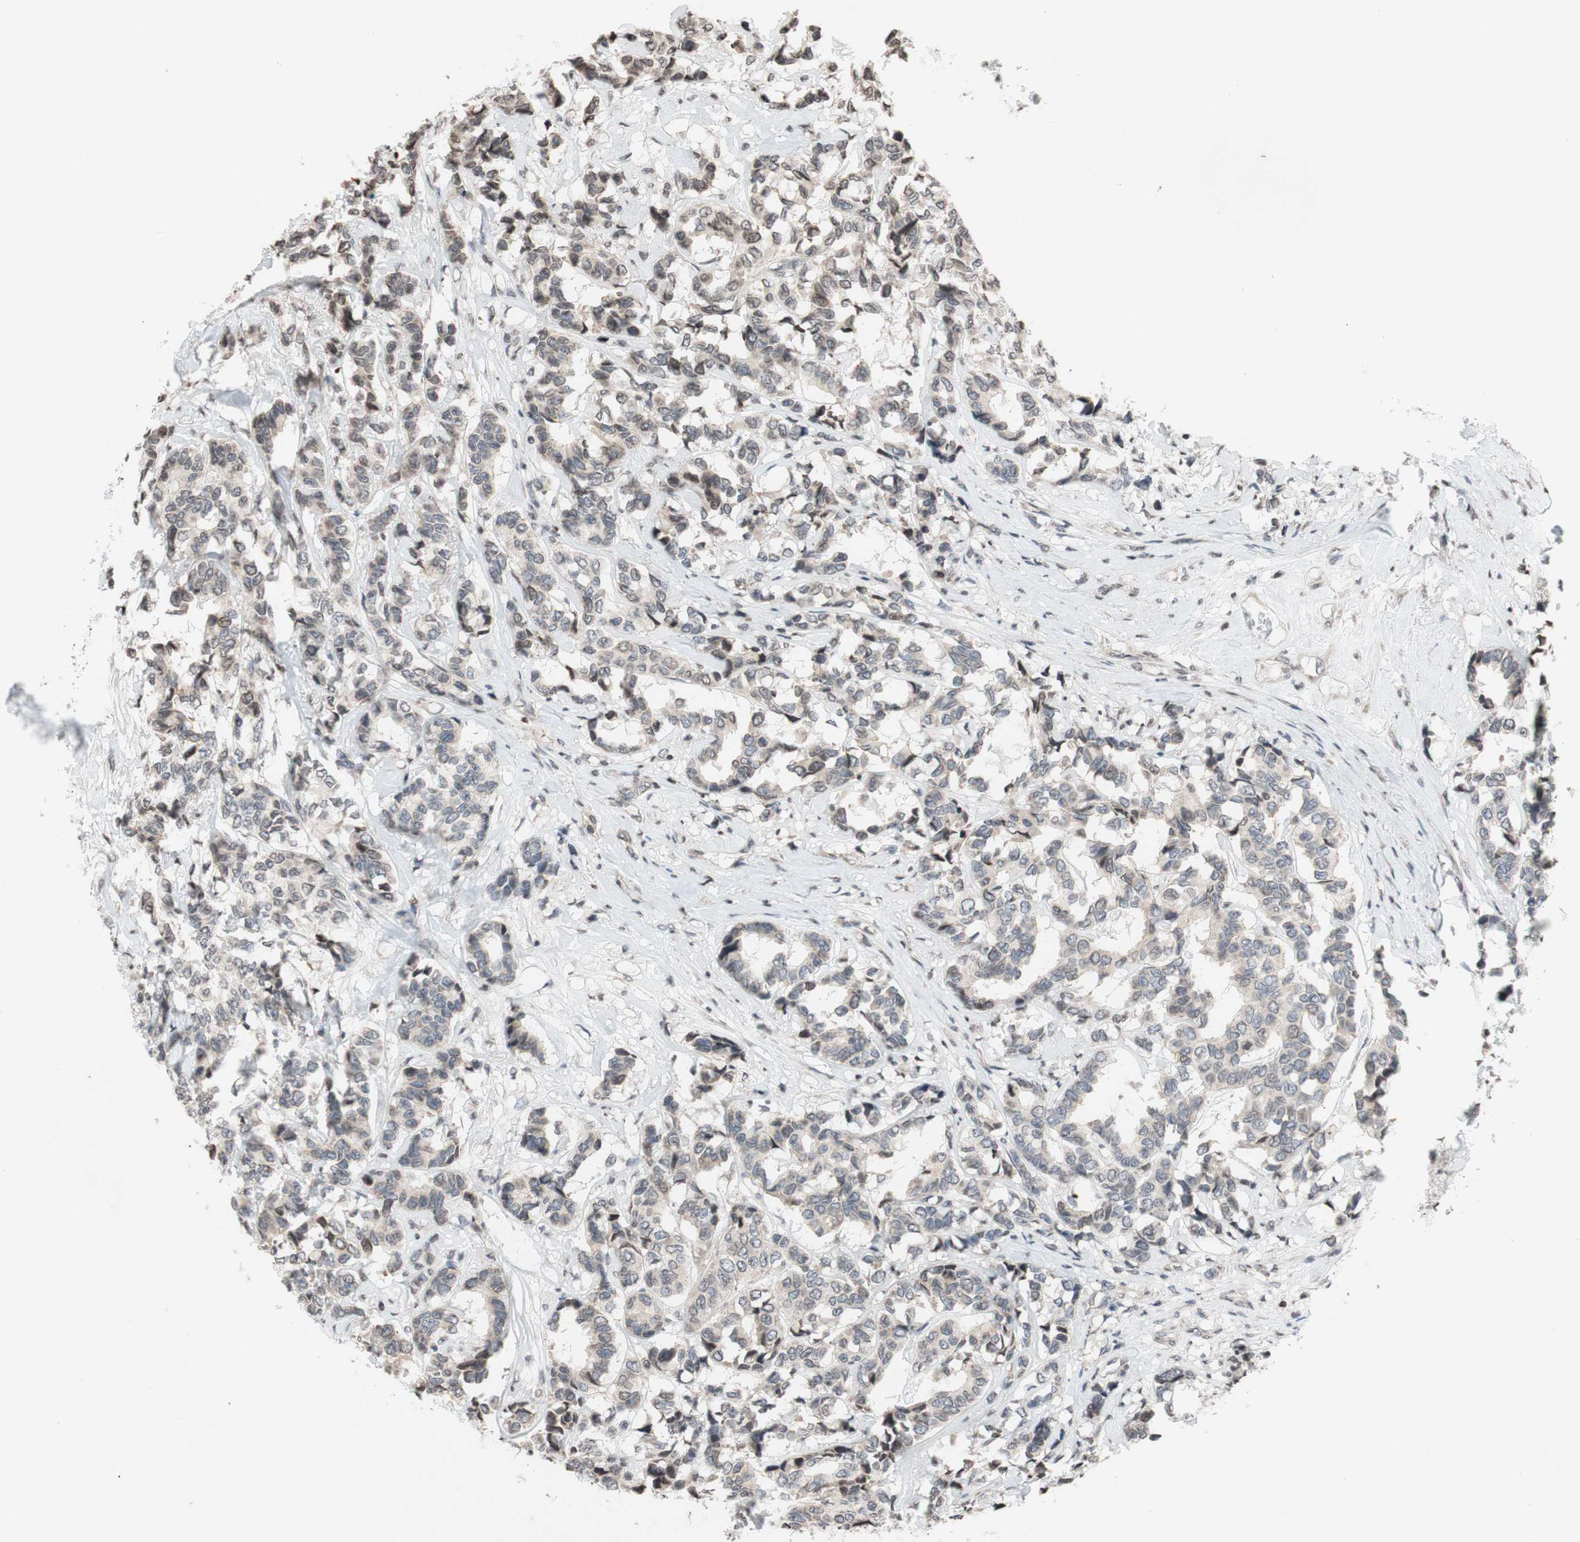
{"staining": {"intensity": "weak", "quantity": "<25%", "location": "cytoplasmic/membranous,nuclear"}, "tissue": "breast cancer", "cell_type": "Tumor cells", "image_type": "cancer", "snomed": [{"axis": "morphology", "description": "Duct carcinoma"}, {"axis": "topography", "description": "Breast"}], "caption": "Immunohistochemical staining of breast cancer (invasive ductal carcinoma) exhibits no significant staining in tumor cells. (Brightfield microscopy of DAB IHC at high magnification).", "gene": "MCM6", "patient": {"sex": "female", "age": 87}}